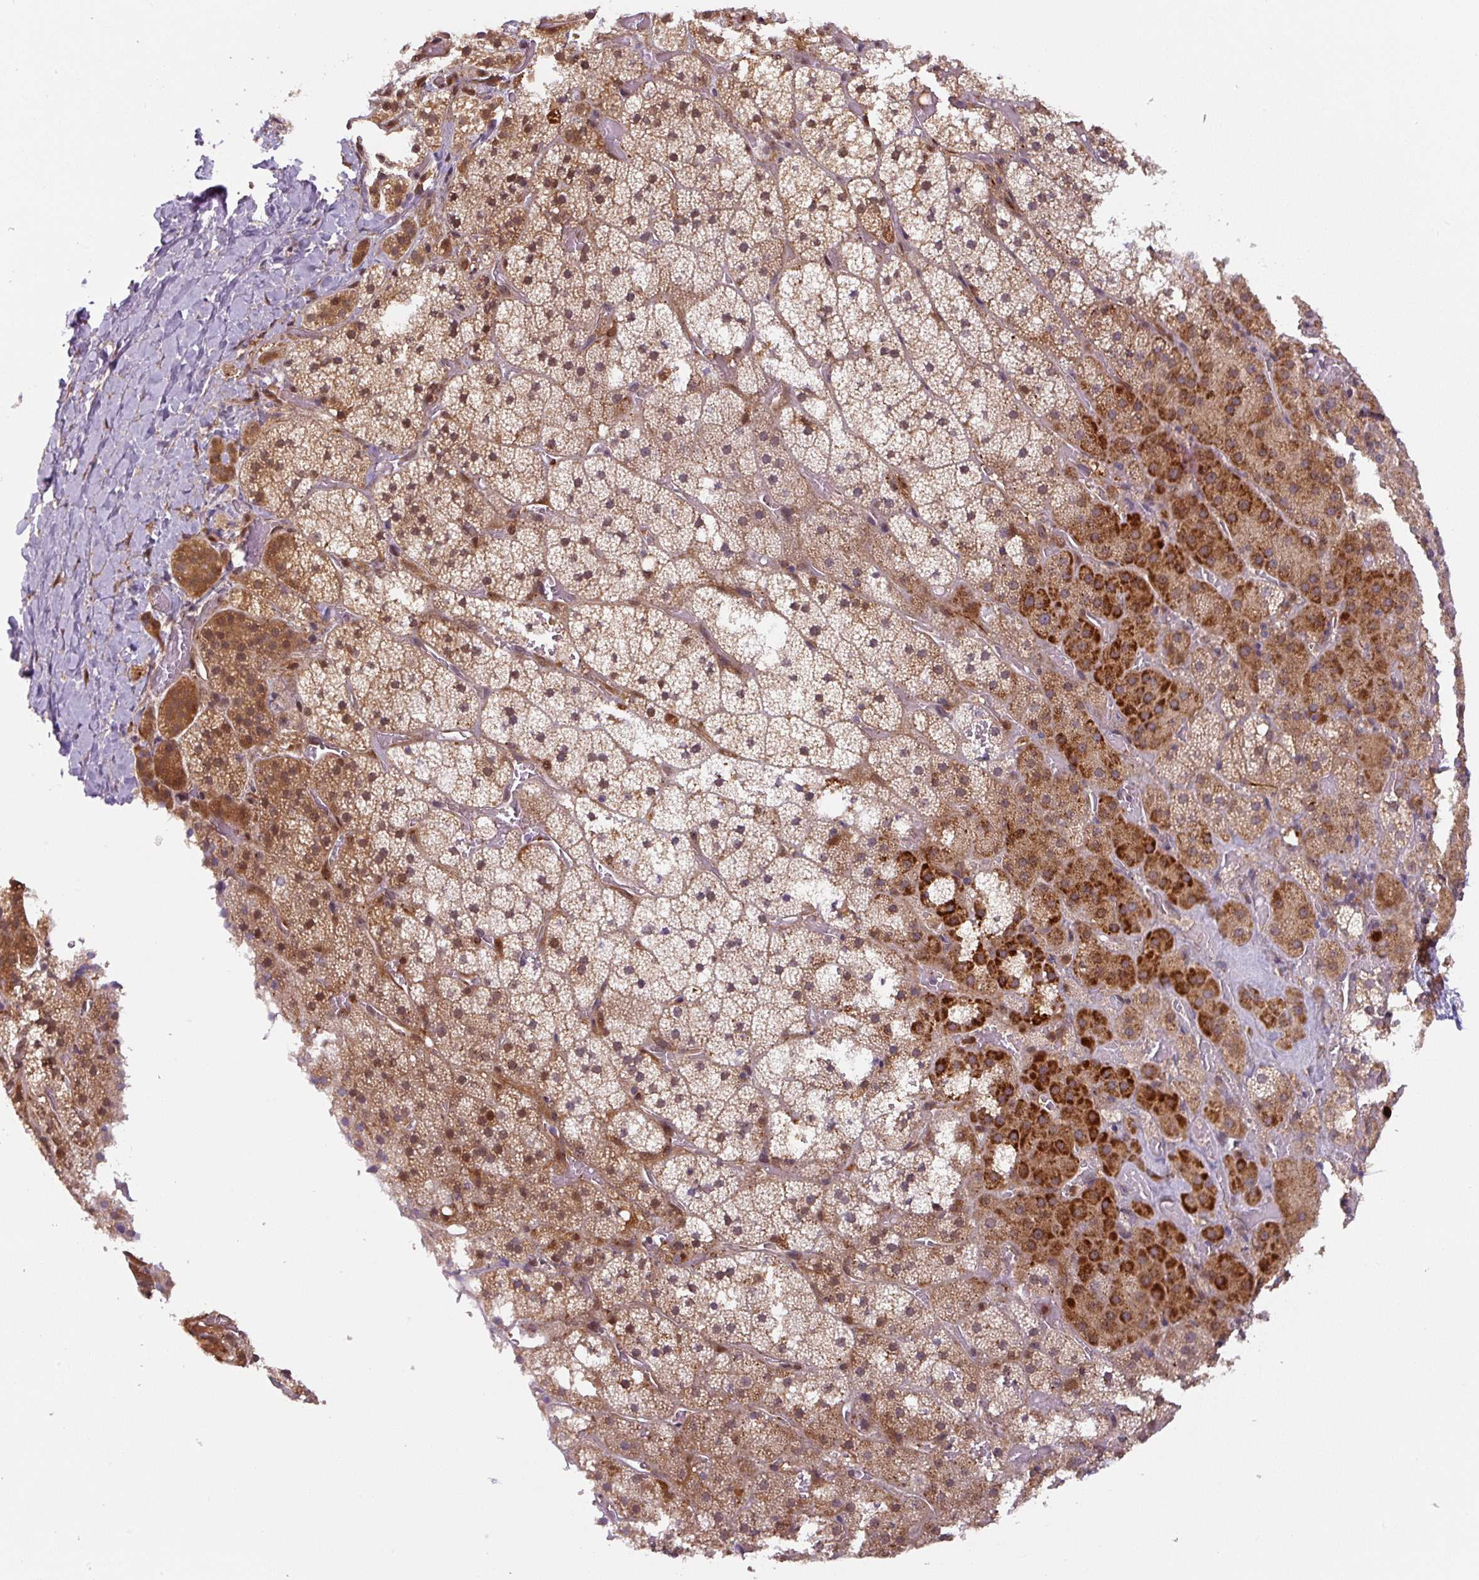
{"staining": {"intensity": "strong", "quantity": "25%-75%", "location": "cytoplasmic/membranous"}, "tissue": "adrenal gland", "cell_type": "Glandular cells", "image_type": "normal", "snomed": [{"axis": "morphology", "description": "Normal tissue, NOS"}, {"axis": "topography", "description": "Adrenal gland"}], "caption": "An immunohistochemistry image of unremarkable tissue is shown. Protein staining in brown labels strong cytoplasmic/membranous positivity in adrenal gland within glandular cells.", "gene": "ZSWIM7", "patient": {"sex": "male", "age": 53}}